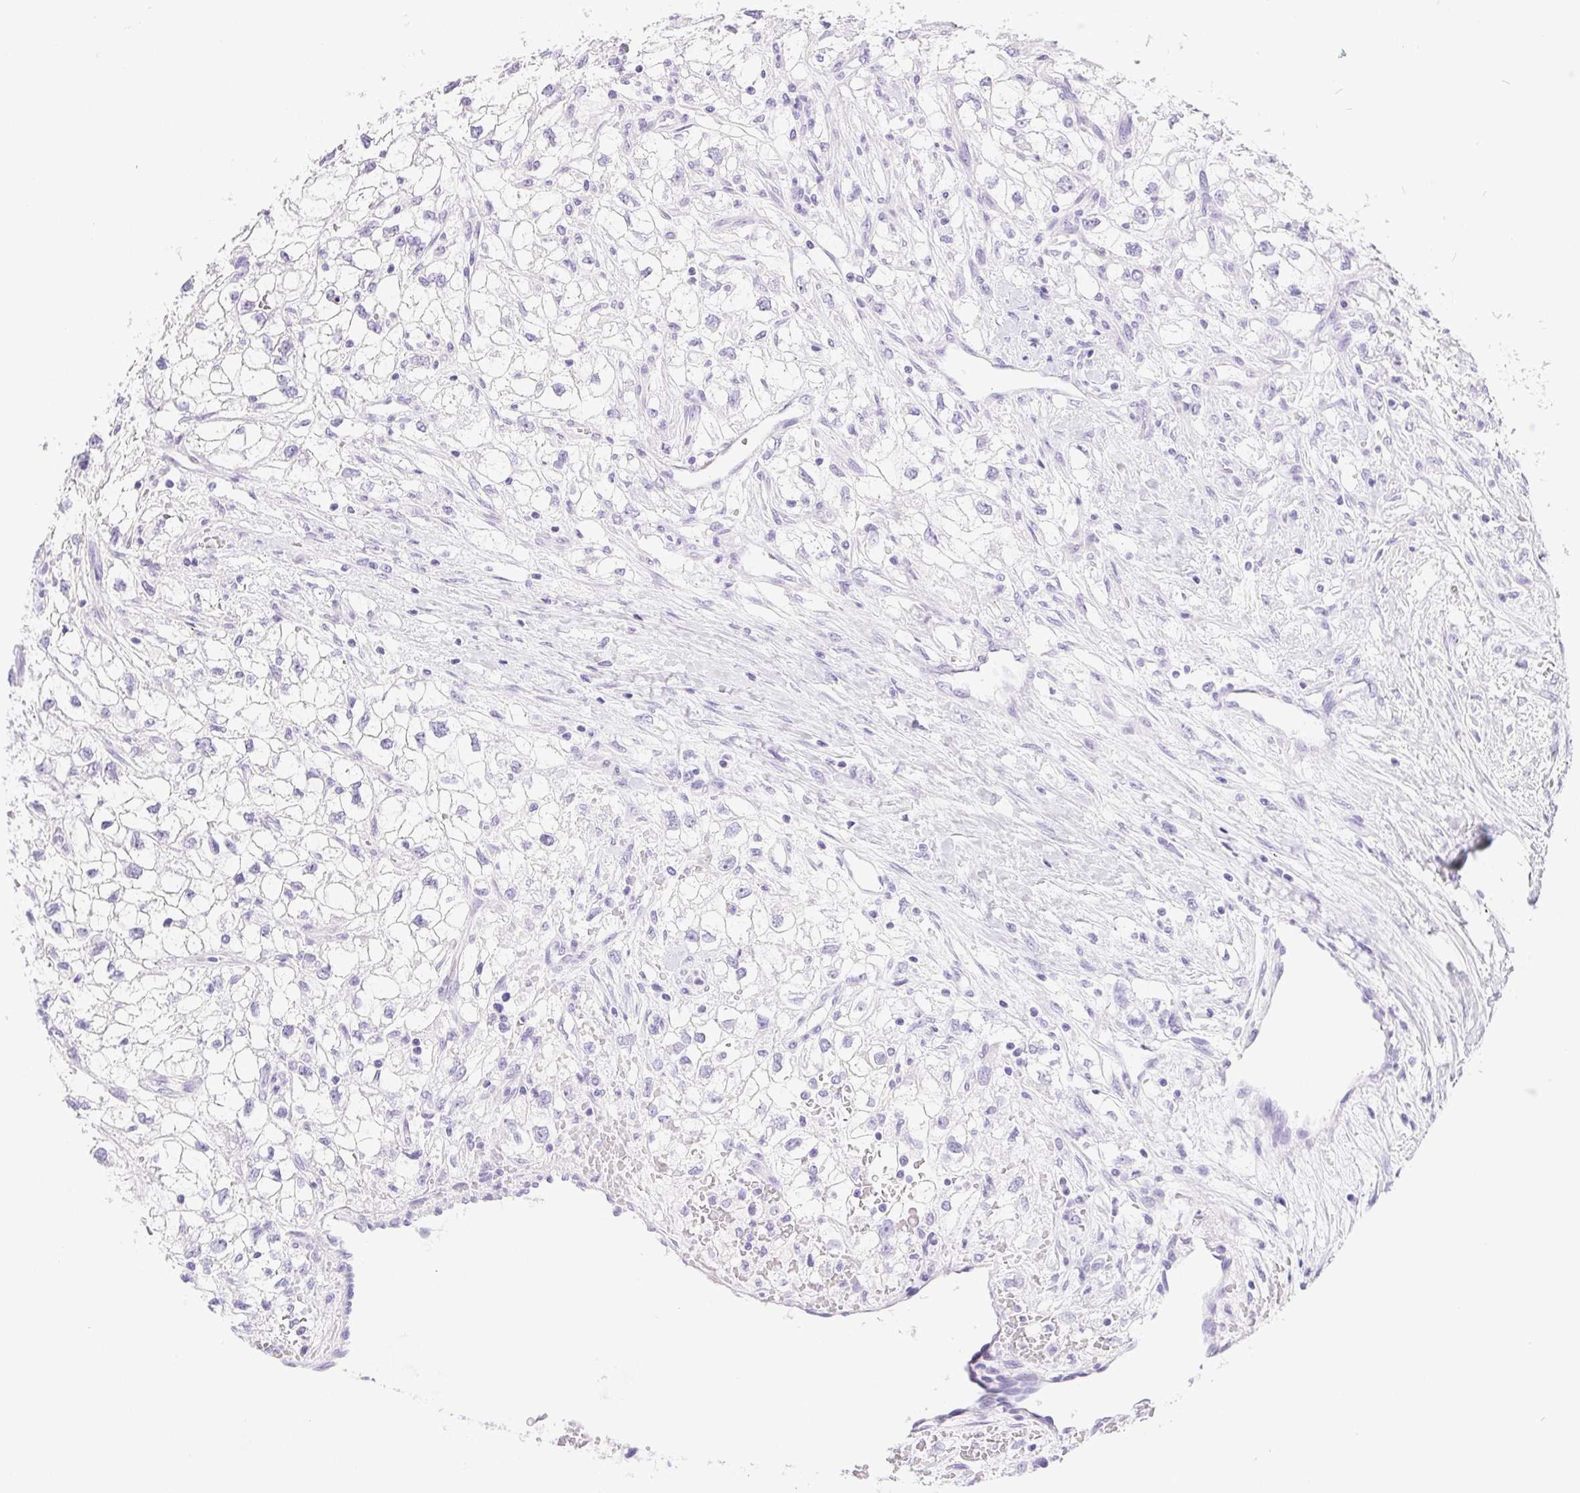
{"staining": {"intensity": "negative", "quantity": "none", "location": "none"}, "tissue": "renal cancer", "cell_type": "Tumor cells", "image_type": "cancer", "snomed": [{"axis": "morphology", "description": "Adenocarcinoma, NOS"}, {"axis": "topography", "description": "Kidney"}], "caption": "This histopathology image is of renal cancer (adenocarcinoma) stained with immunohistochemistry to label a protein in brown with the nuclei are counter-stained blue. There is no positivity in tumor cells. (Stains: DAB (3,3'-diaminobenzidine) IHC with hematoxylin counter stain, Microscopy: brightfield microscopy at high magnification).", "gene": "PNLIP", "patient": {"sex": "male", "age": 59}}